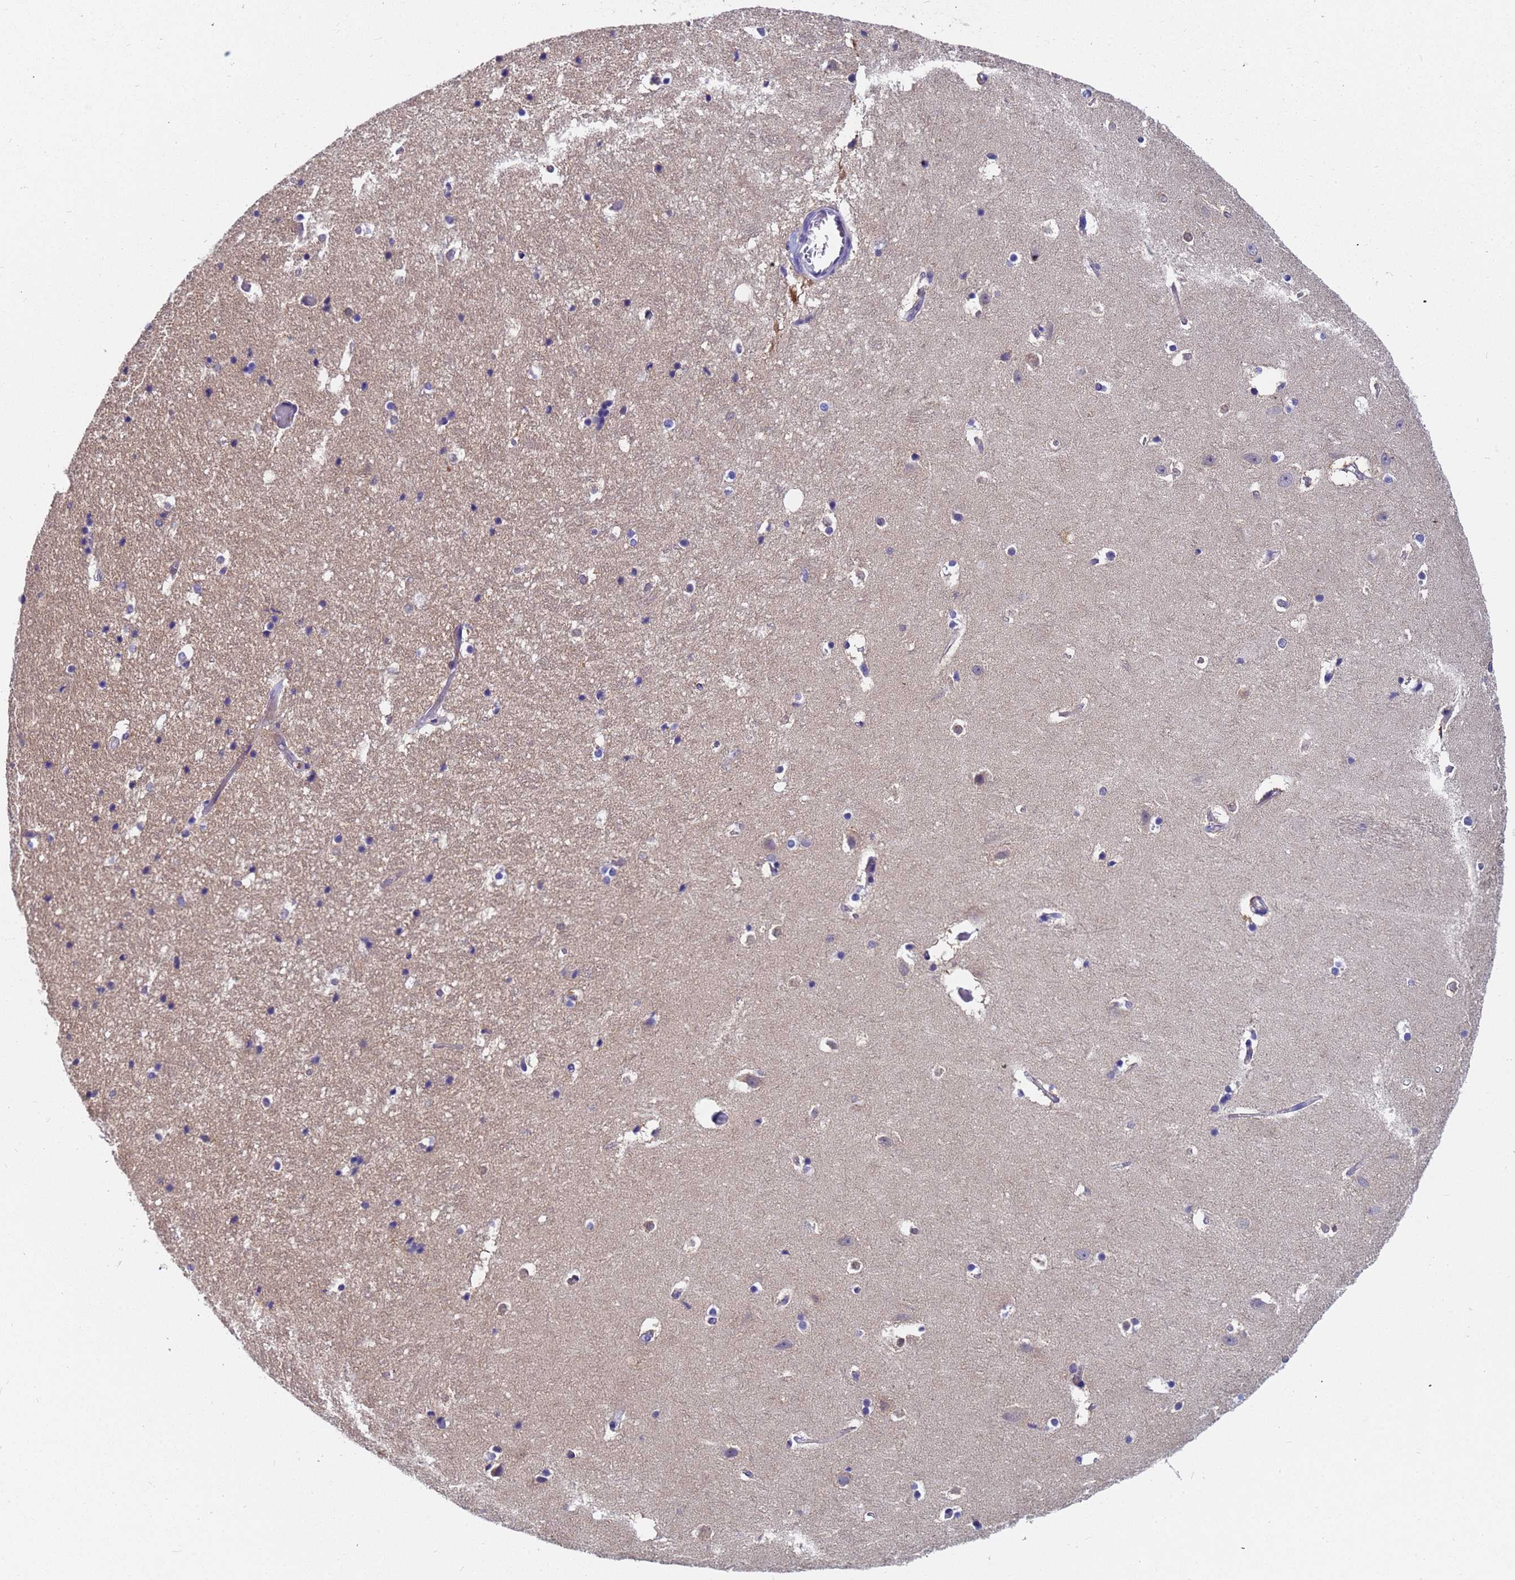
{"staining": {"intensity": "weak", "quantity": "<25%", "location": "cytoplasmic/membranous"}, "tissue": "hippocampus", "cell_type": "Glial cells", "image_type": "normal", "snomed": [{"axis": "morphology", "description": "Normal tissue, NOS"}, {"axis": "topography", "description": "Hippocampus"}], "caption": "IHC histopathology image of normal hippocampus: human hippocampus stained with DAB reveals no significant protein staining in glial cells.", "gene": "TTLL11", "patient": {"sex": "female", "age": 52}}